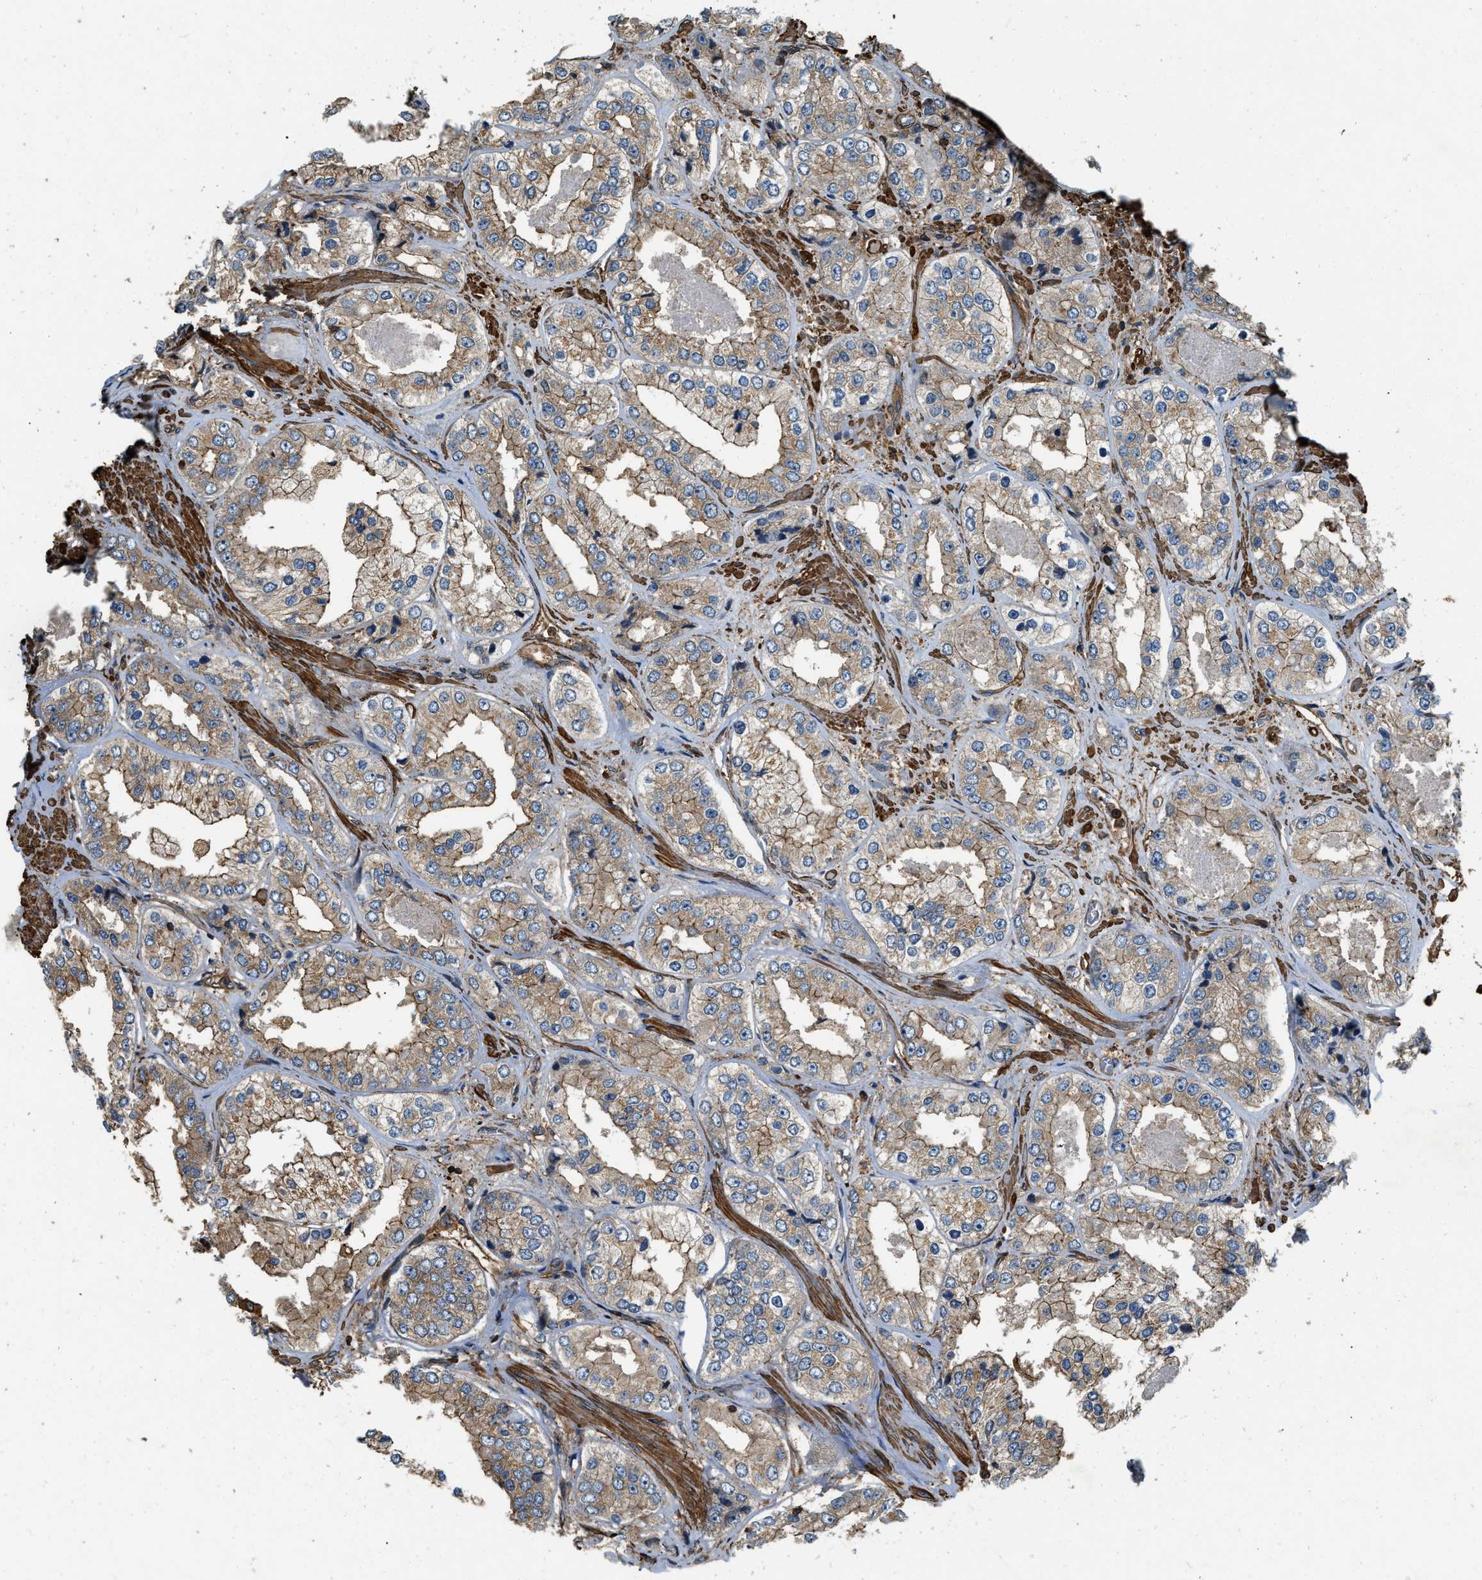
{"staining": {"intensity": "moderate", "quantity": ">75%", "location": "cytoplasmic/membranous"}, "tissue": "prostate cancer", "cell_type": "Tumor cells", "image_type": "cancer", "snomed": [{"axis": "morphology", "description": "Adenocarcinoma, High grade"}, {"axis": "topography", "description": "Prostate"}], "caption": "IHC (DAB) staining of prostate high-grade adenocarcinoma exhibits moderate cytoplasmic/membranous protein expression in approximately >75% of tumor cells.", "gene": "YARS1", "patient": {"sex": "male", "age": 61}}